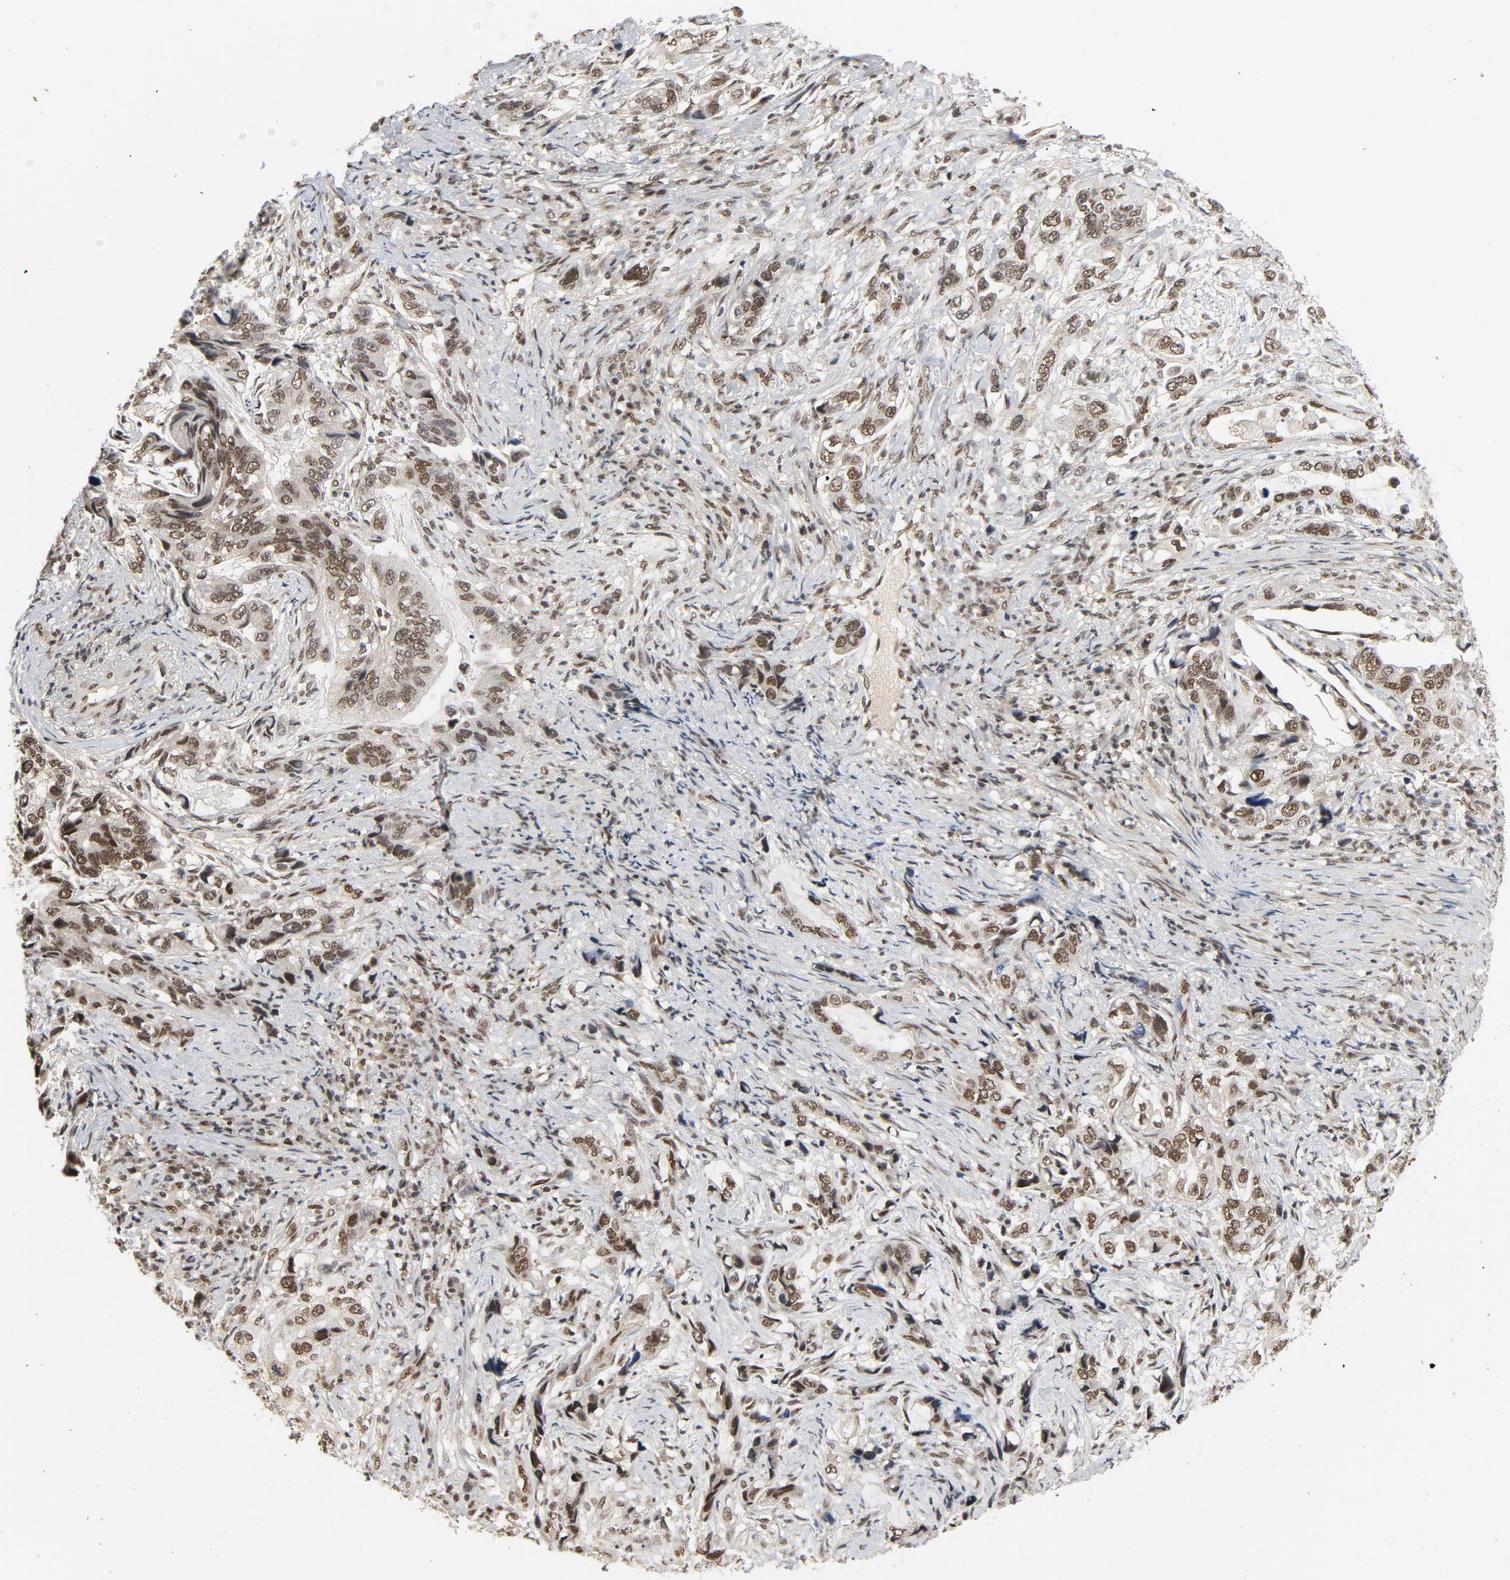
{"staining": {"intensity": "moderate", "quantity": ">75%", "location": "nuclear"}, "tissue": "stomach cancer", "cell_type": "Tumor cells", "image_type": "cancer", "snomed": [{"axis": "morphology", "description": "Adenocarcinoma, NOS"}, {"axis": "topography", "description": "Stomach, lower"}], "caption": "Protein expression analysis of stomach cancer (adenocarcinoma) displays moderate nuclear expression in approximately >75% of tumor cells.", "gene": "SMARCD1", "patient": {"sex": "female", "age": 93}}